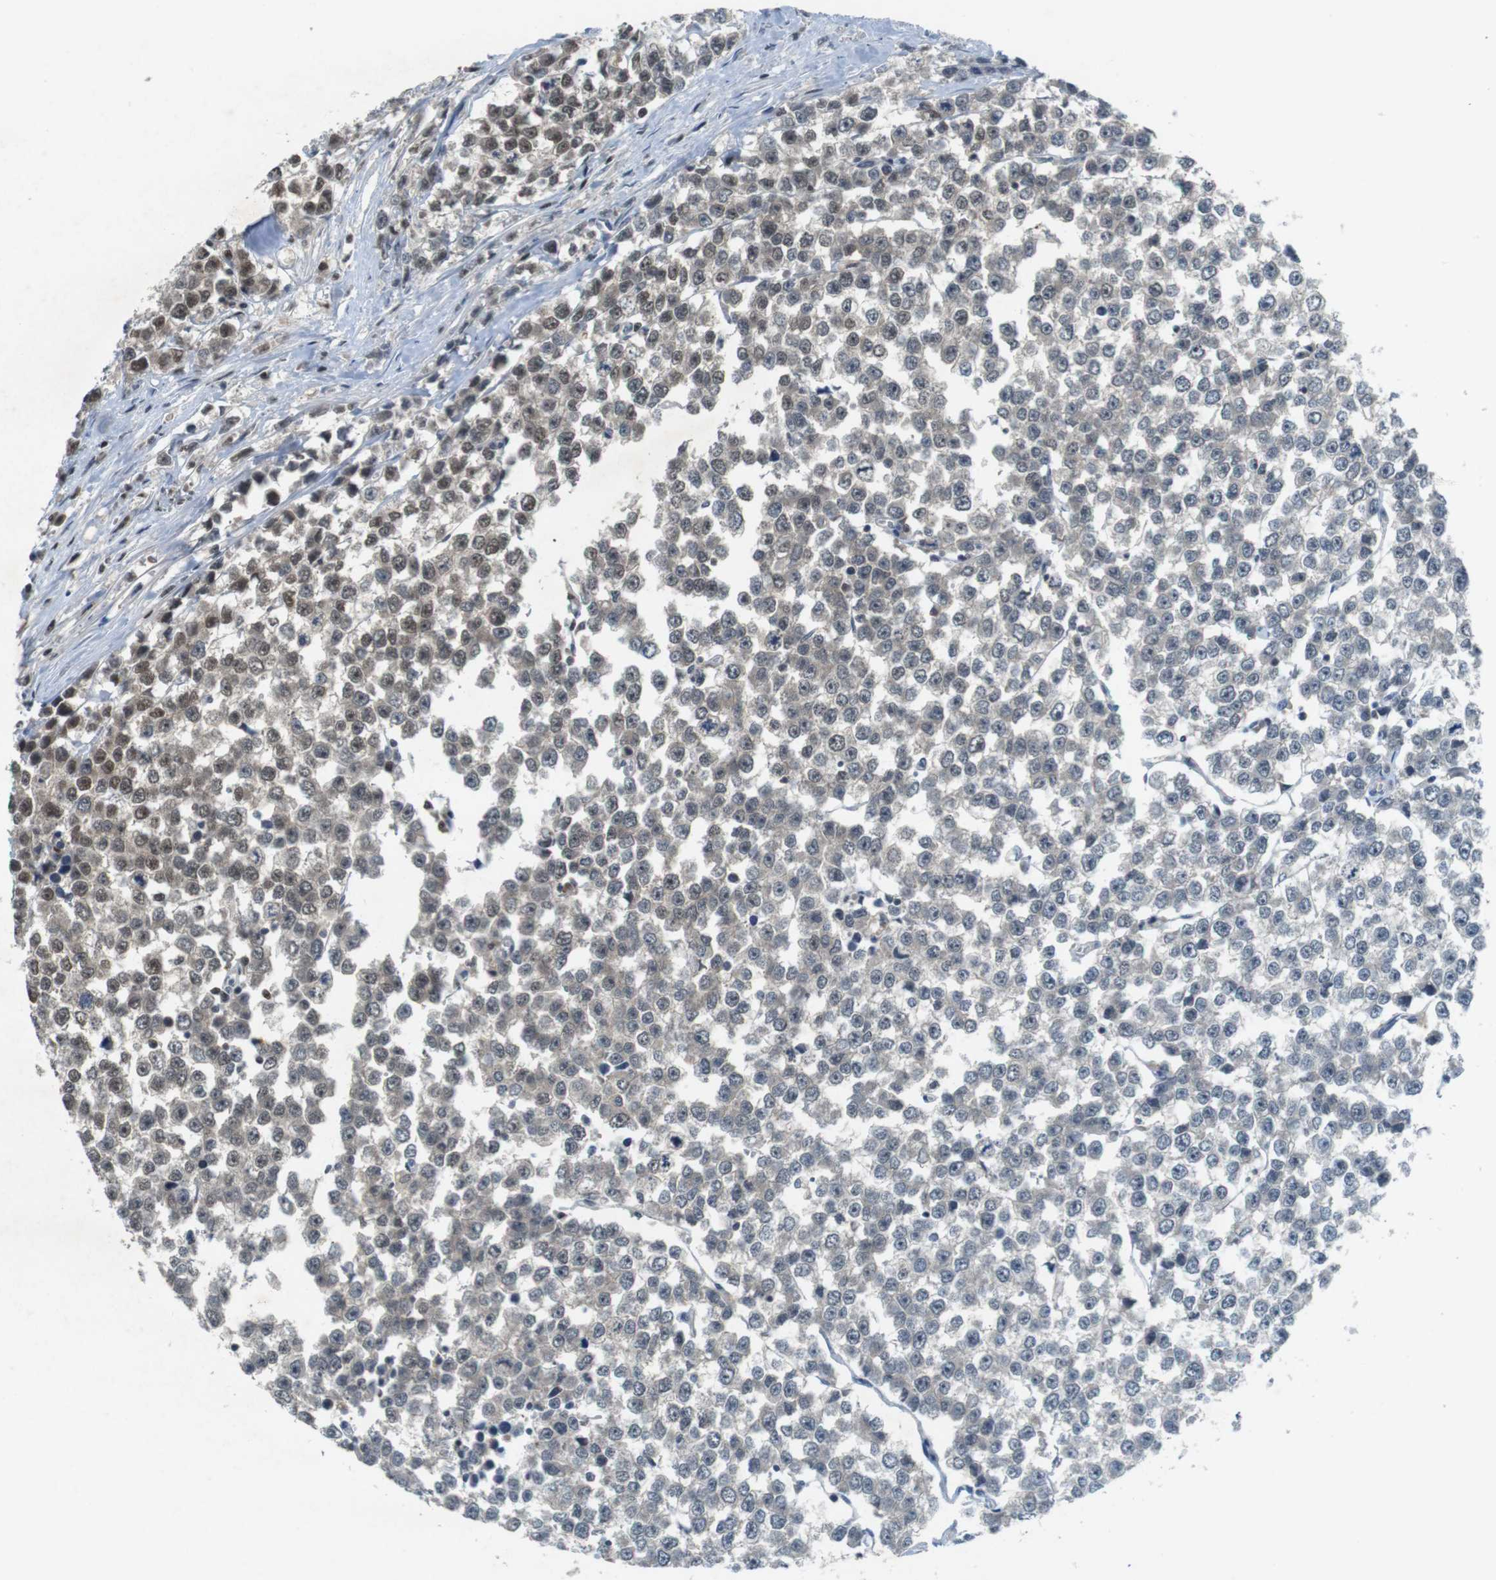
{"staining": {"intensity": "moderate", "quantity": "<25%", "location": "cytoplasmic/membranous,nuclear"}, "tissue": "testis cancer", "cell_type": "Tumor cells", "image_type": "cancer", "snomed": [{"axis": "morphology", "description": "Seminoma, NOS"}, {"axis": "morphology", "description": "Carcinoma, Embryonal, NOS"}, {"axis": "topography", "description": "Testis"}], "caption": "Immunohistochemistry (IHC) micrograph of neoplastic tissue: human testis embryonal carcinoma stained using immunohistochemistry reveals low levels of moderate protein expression localized specifically in the cytoplasmic/membranous and nuclear of tumor cells, appearing as a cytoplasmic/membranous and nuclear brown color.", "gene": "MAPKAPK5", "patient": {"sex": "male", "age": 52}}